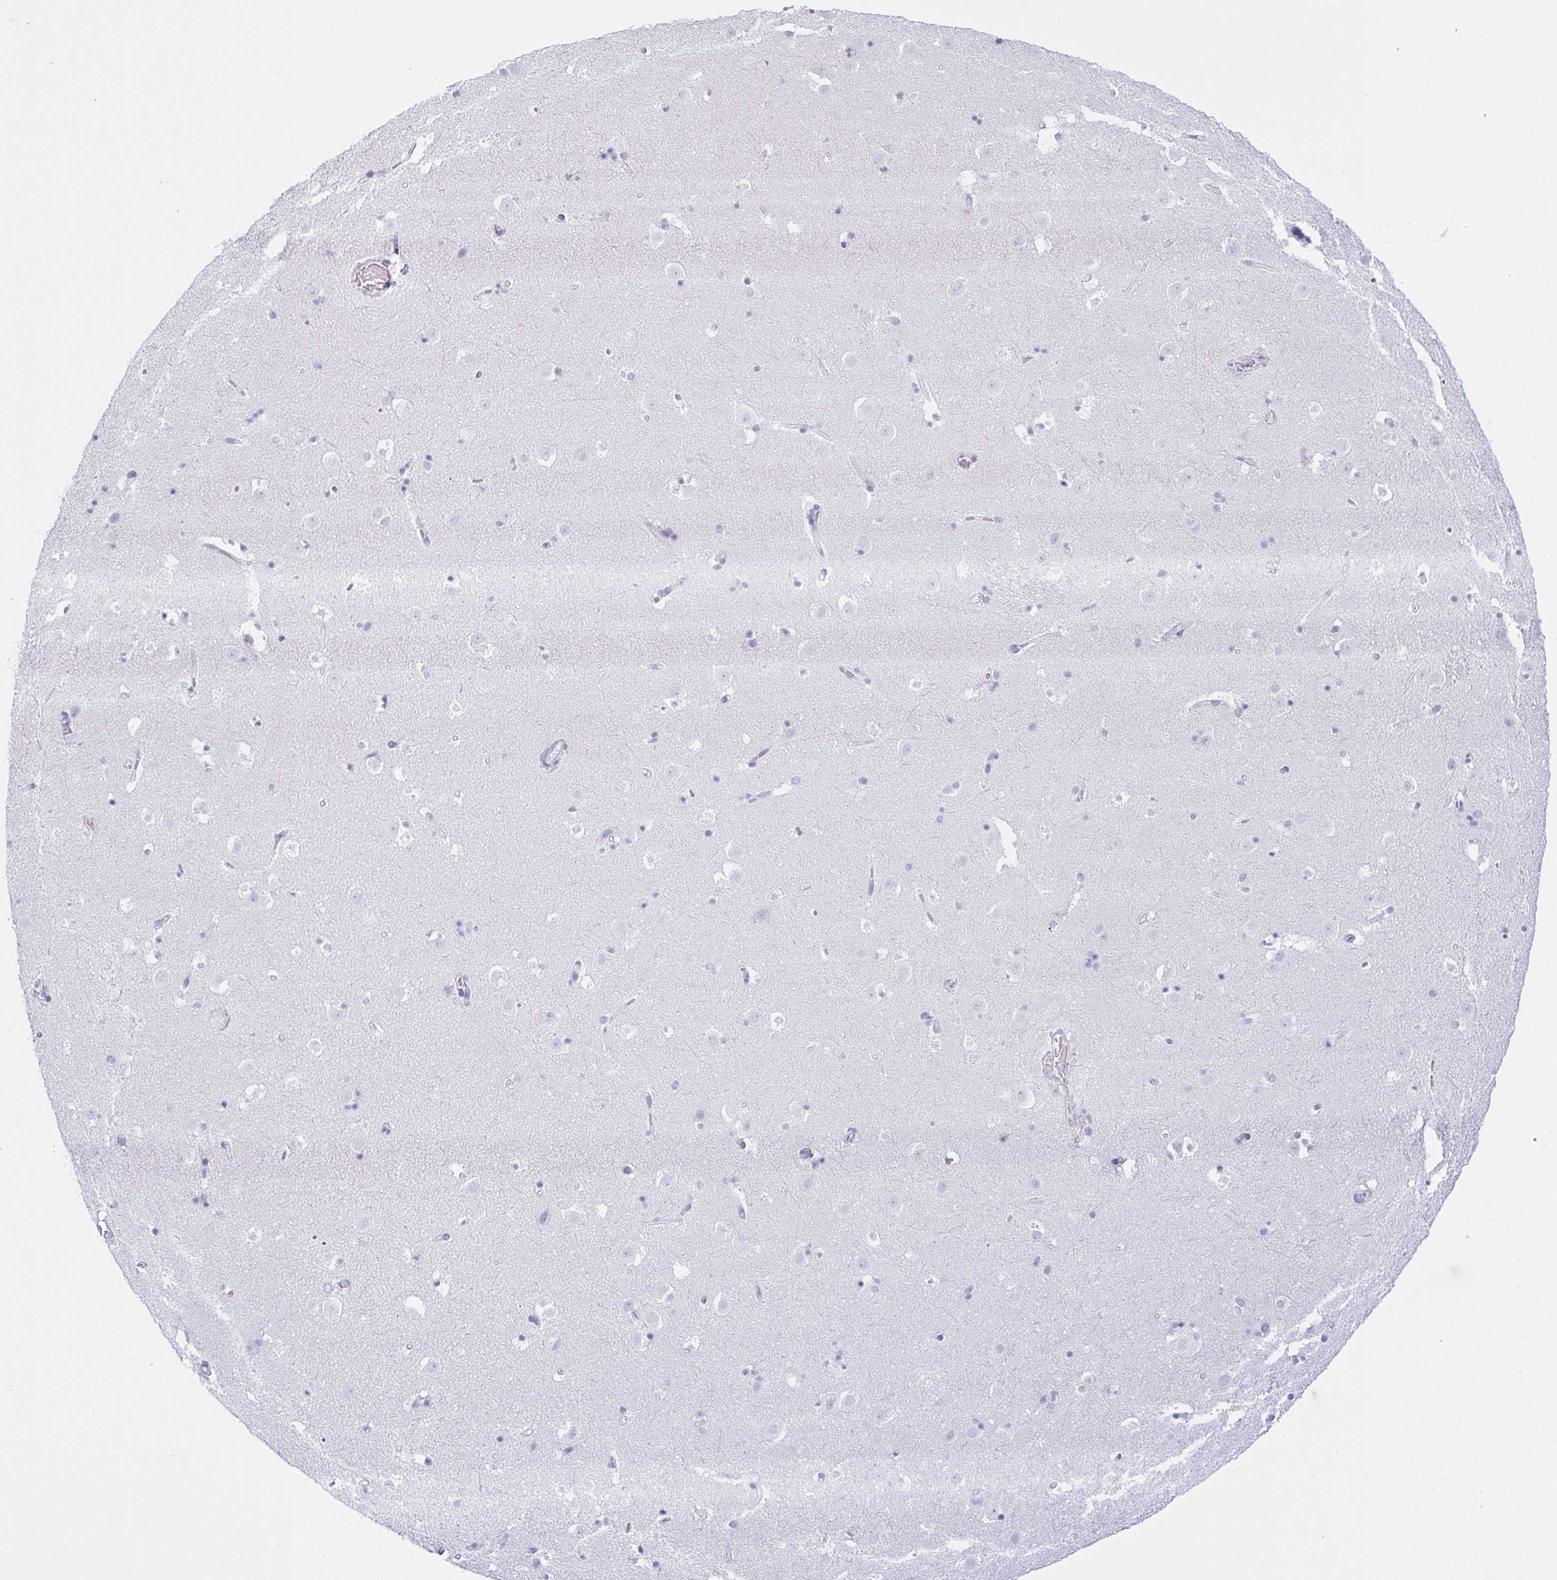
{"staining": {"intensity": "negative", "quantity": "none", "location": "none"}, "tissue": "caudate", "cell_type": "Glial cells", "image_type": "normal", "snomed": [{"axis": "morphology", "description": "Normal tissue, NOS"}, {"axis": "topography", "description": "Lateral ventricle wall"}], "caption": "Immunohistochemistry histopathology image of benign caudate: human caudate stained with DAB demonstrates no significant protein positivity in glial cells.", "gene": "RRM2", "patient": {"sex": "male", "age": 37}}